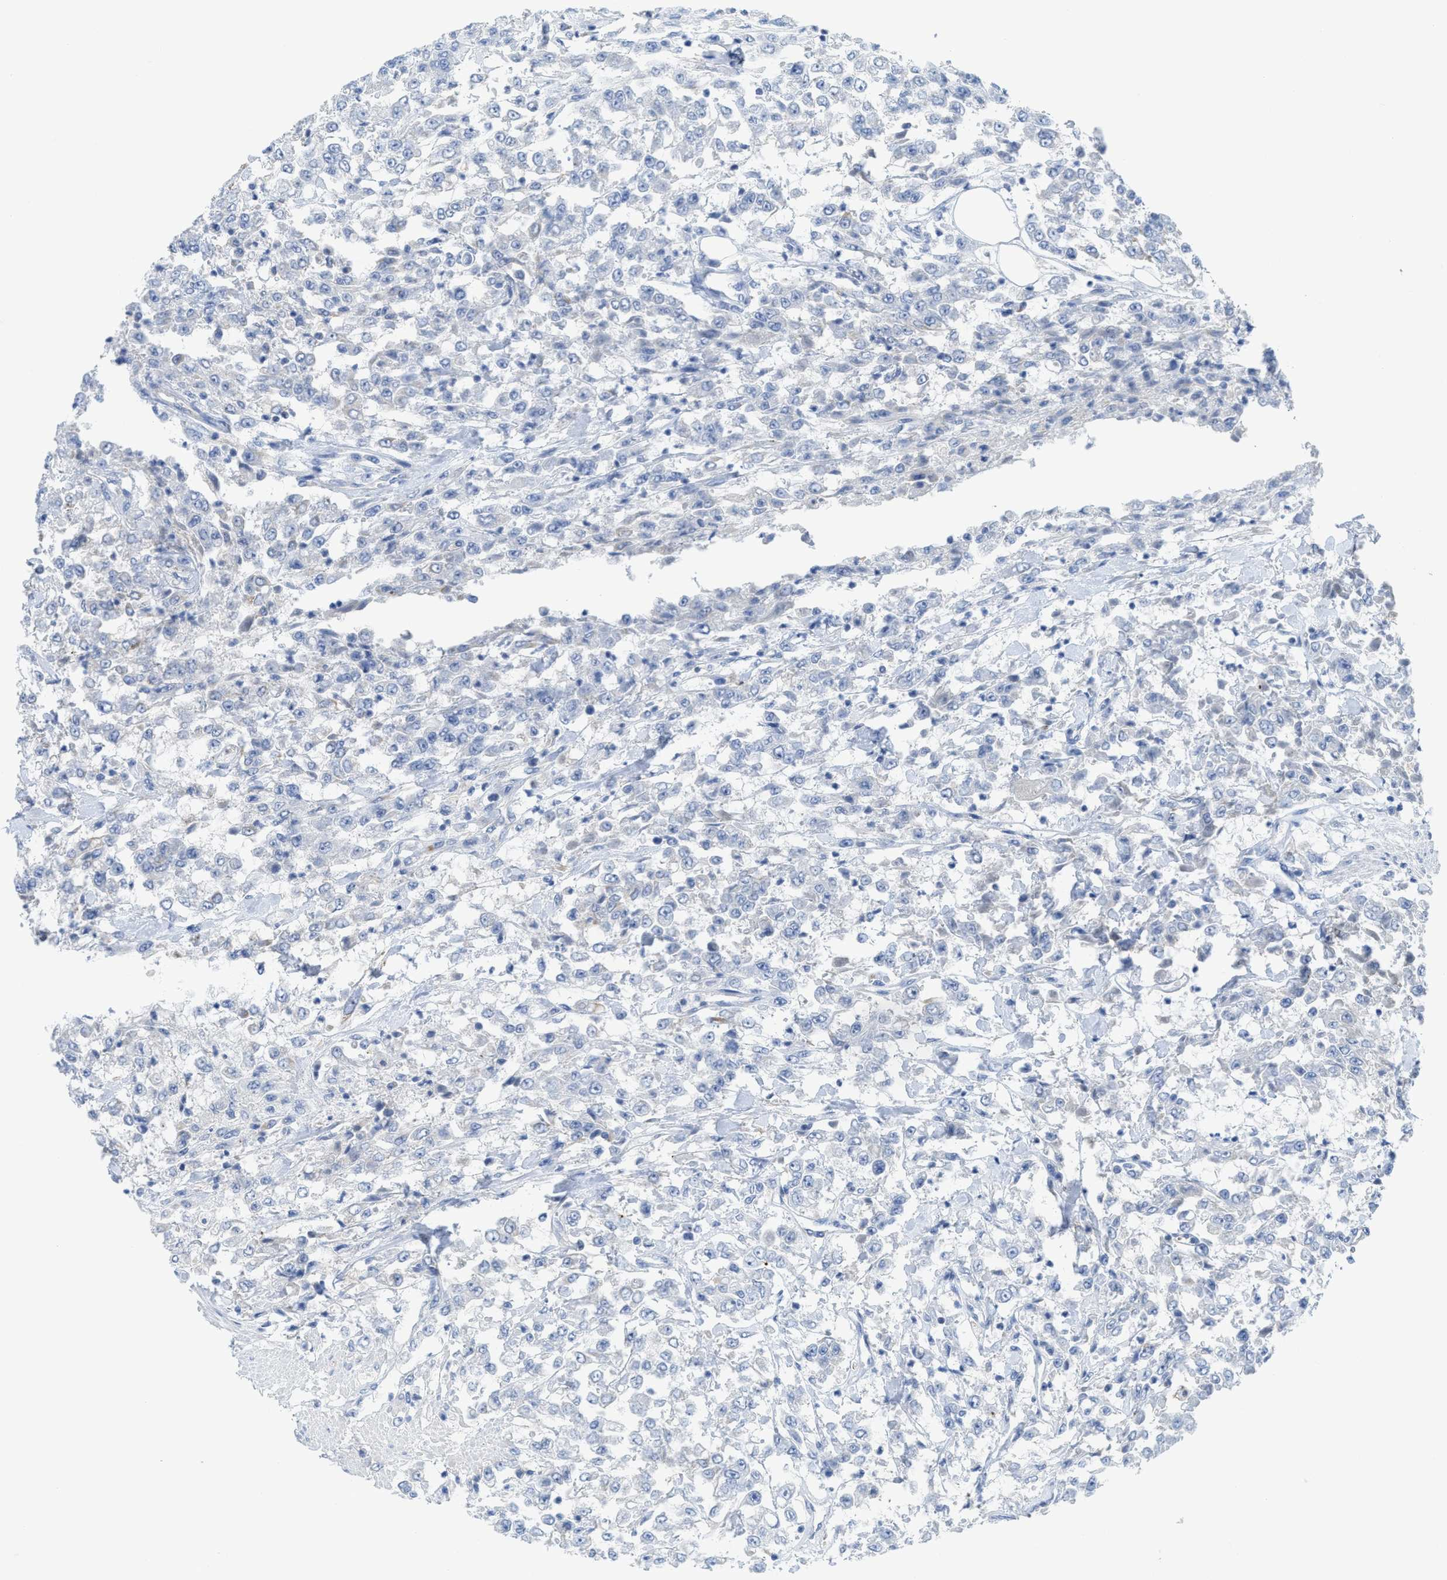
{"staining": {"intensity": "negative", "quantity": "none", "location": "none"}, "tissue": "urothelial cancer", "cell_type": "Tumor cells", "image_type": "cancer", "snomed": [{"axis": "morphology", "description": "Urothelial carcinoma, High grade"}, {"axis": "topography", "description": "Urinary bladder"}], "caption": "A micrograph of urothelial cancer stained for a protein shows no brown staining in tumor cells.", "gene": "GATD3", "patient": {"sex": "male", "age": 46}}